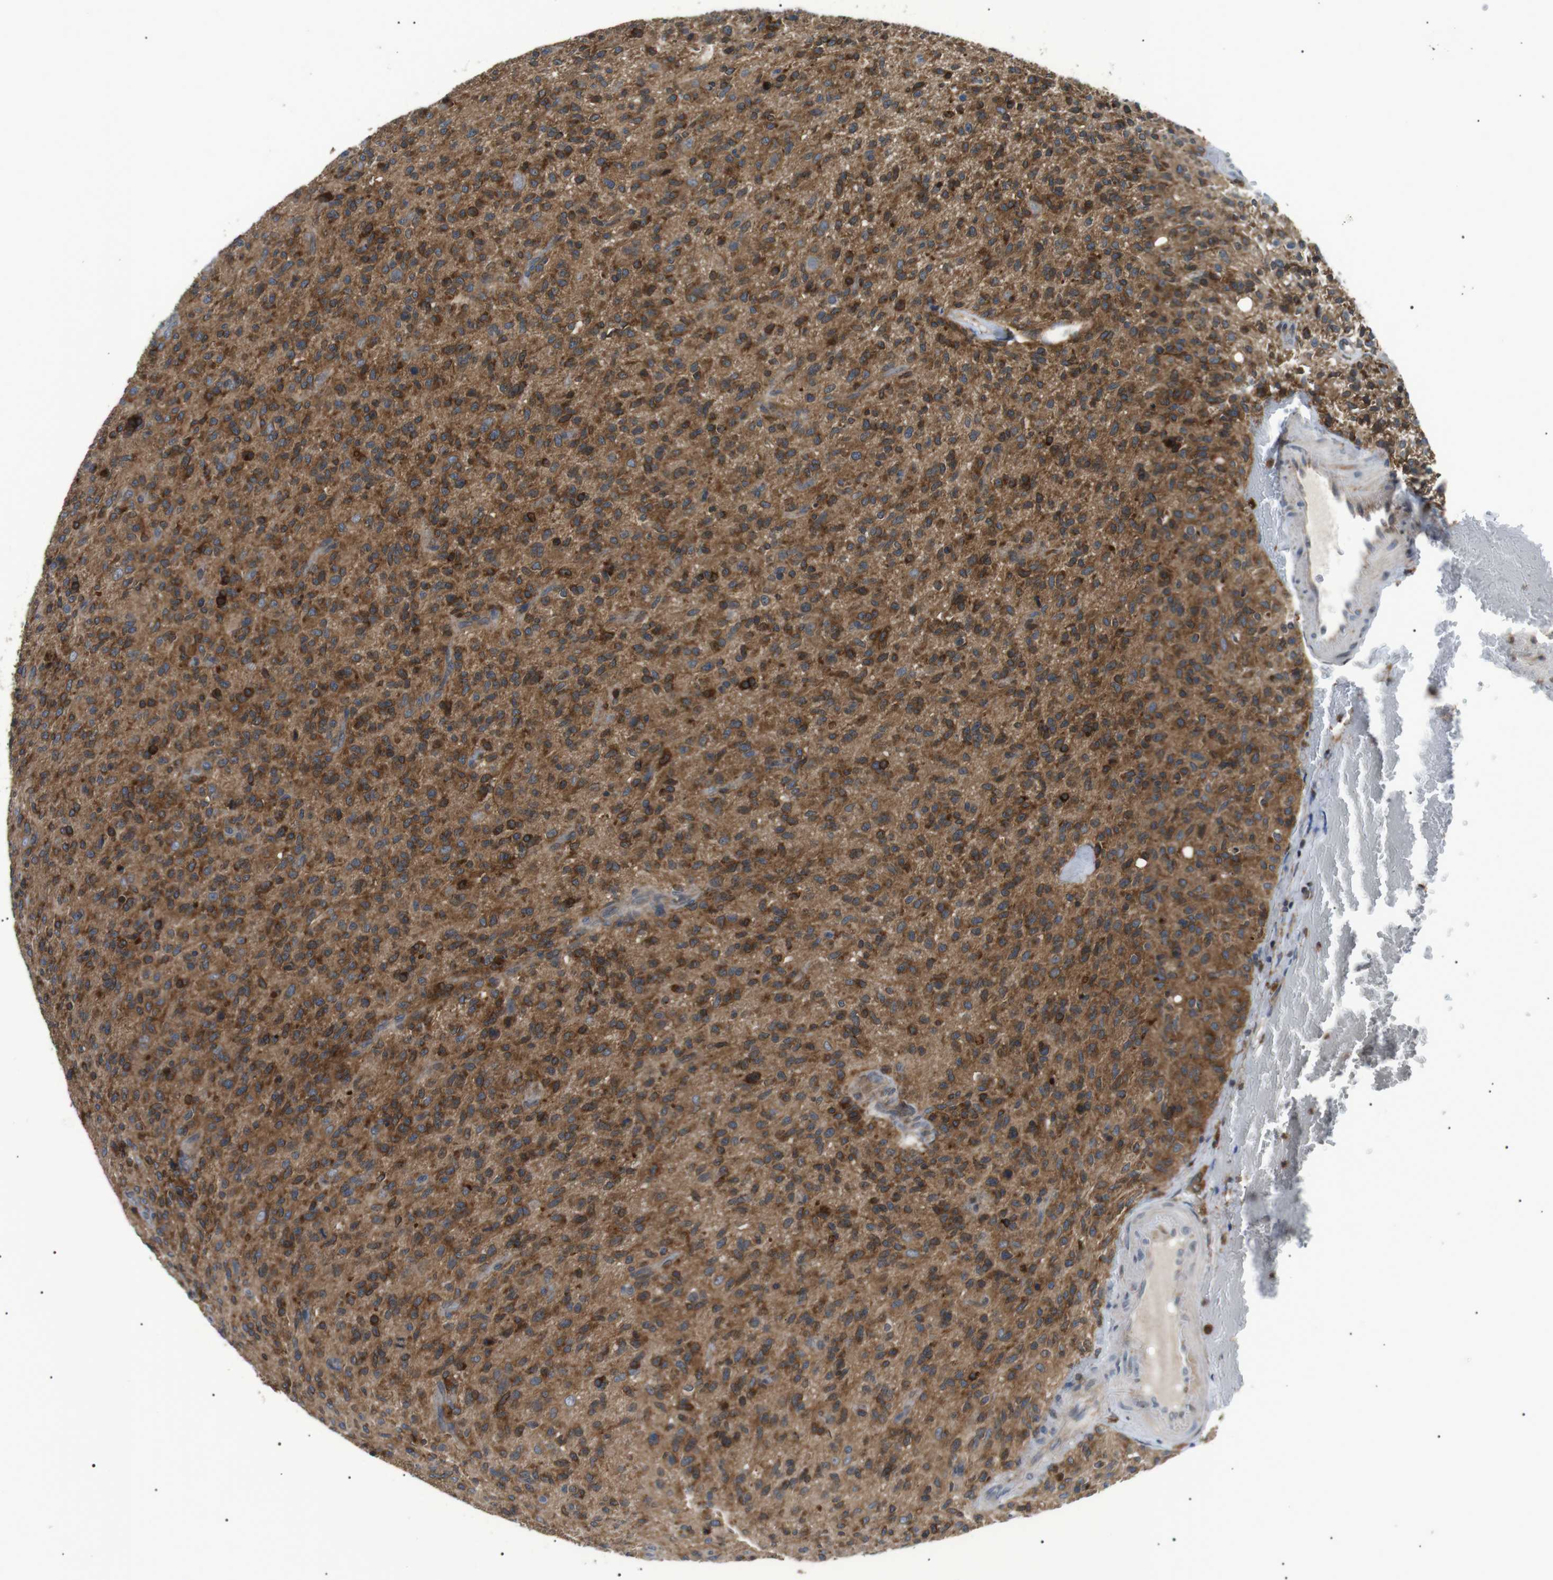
{"staining": {"intensity": "moderate", "quantity": ">75%", "location": "cytoplasmic/membranous"}, "tissue": "glioma", "cell_type": "Tumor cells", "image_type": "cancer", "snomed": [{"axis": "morphology", "description": "Glioma, malignant, High grade"}, {"axis": "topography", "description": "Brain"}], "caption": "Protein staining exhibits moderate cytoplasmic/membranous staining in approximately >75% of tumor cells in glioma.", "gene": "RAB9A", "patient": {"sex": "male", "age": 71}}